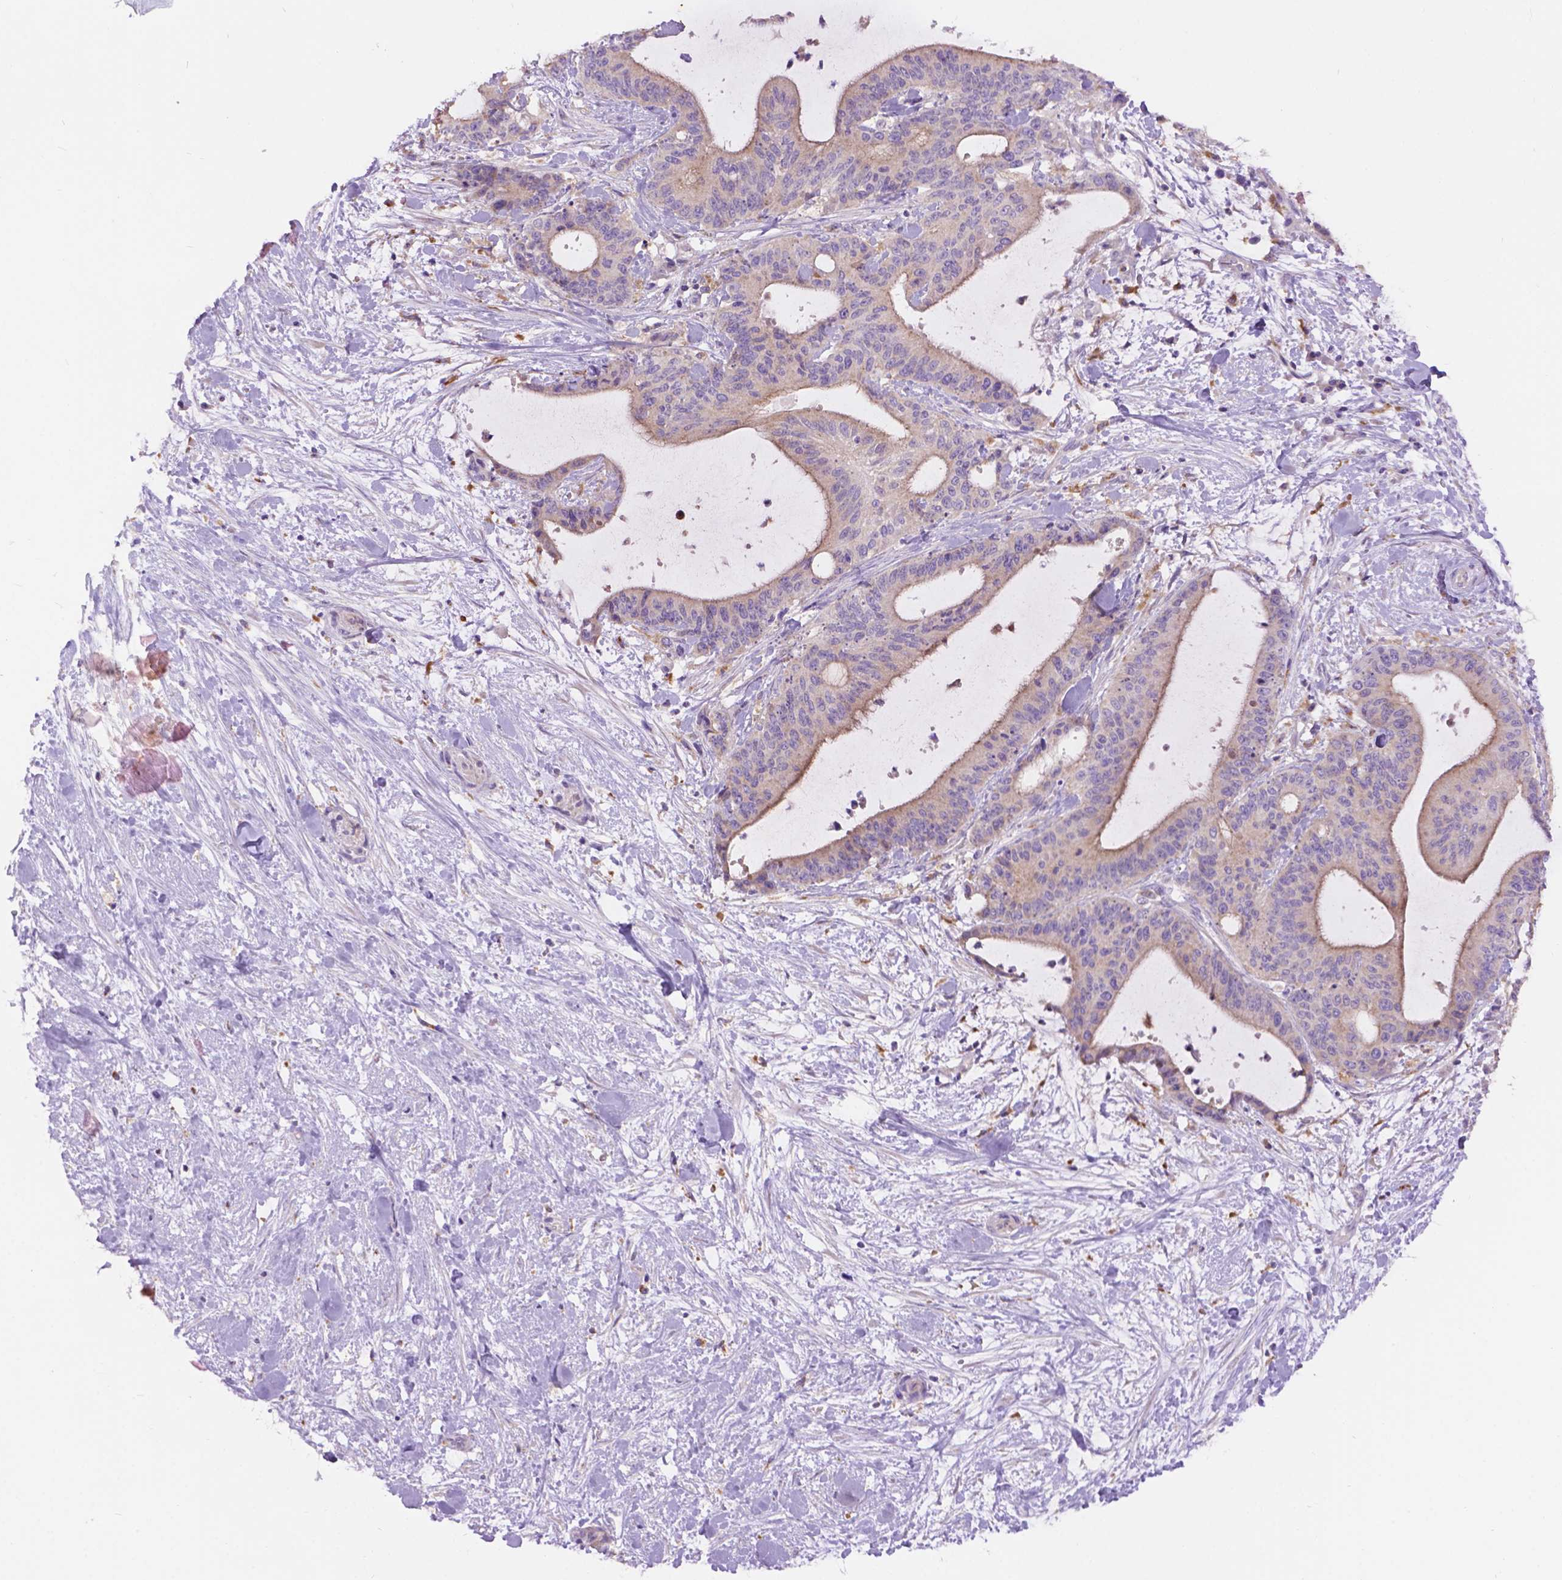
{"staining": {"intensity": "moderate", "quantity": "<25%", "location": "cytoplasmic/membranous"}, "tissue": "liver cancer", "cell_type": "Tumor cells", "image_type": "cancer", "snomed": [{"axis": "morphology", "description": "Cholangiocarcinoma"}, {"axis": "topography", "description": "Liver"}], "caption": "A low amount of moderate cytoplasmic/membranous expression is appreciated in approximately <25% of tumor cells in liver cancer tissue. (brown staining indicates protein expression, while blue staining denotes nuclei).", "gene": "CDH7", "patient": {"sex": "female", "age": 73}}